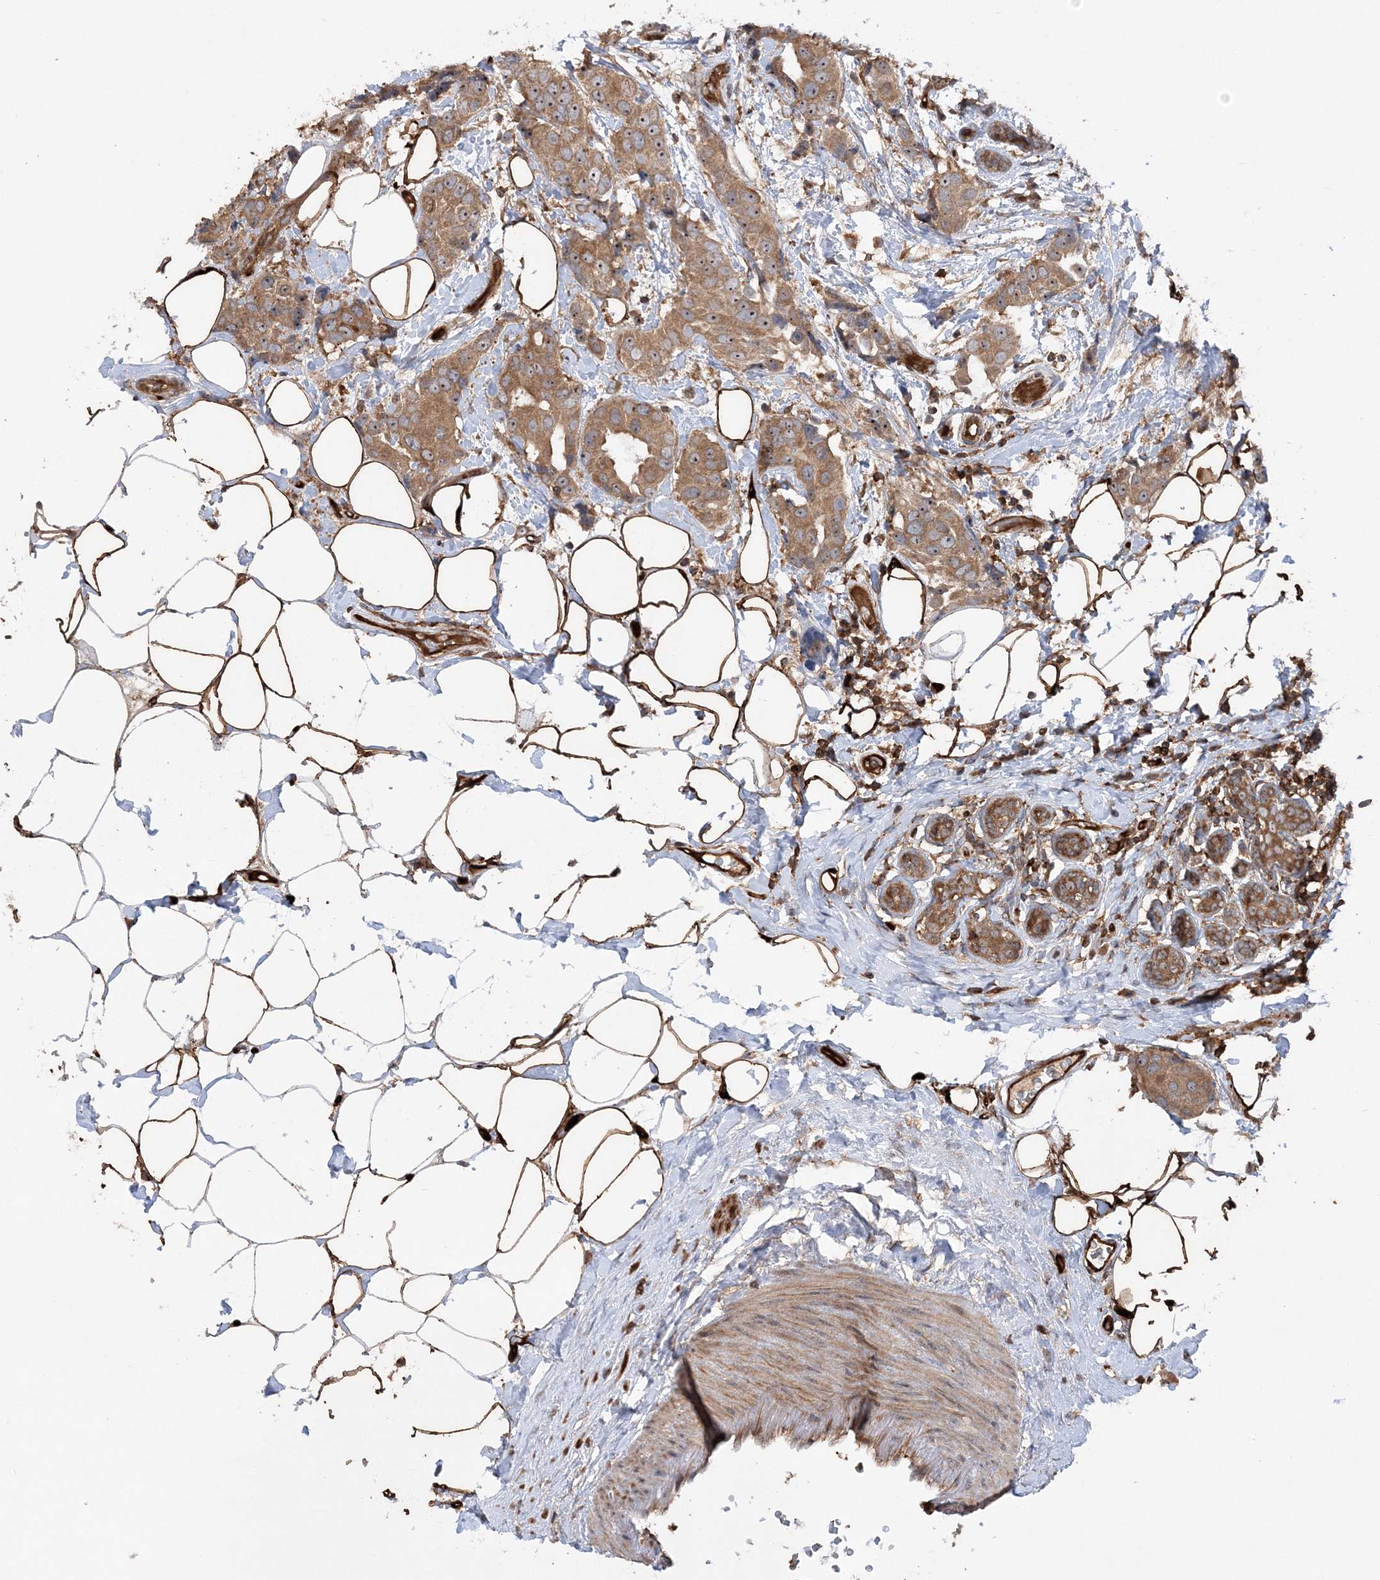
{"staining": {"intensity": "moderate", "quantity": ">75%", "location": "cytoplasmic/membranous"}, "tissue": "breast cancer", "cell_type": "Tumor cells", "image_type": "cancer", "snomed": [{"axis": "morphology", "description": "Normal tissue, NOS"}, {"axis": "morphology", "description": "Duct carcinoma"}, {"axis": "topography", "description": "Breast"}], "caption": "Brown immunohistochemical staining in human breast cancer reveals moderate cytoplasmic/membranous positivity in about >75% of tumor cells.", "gene": "ACAP2", "patient": {"sex": "female", "age": 39}}